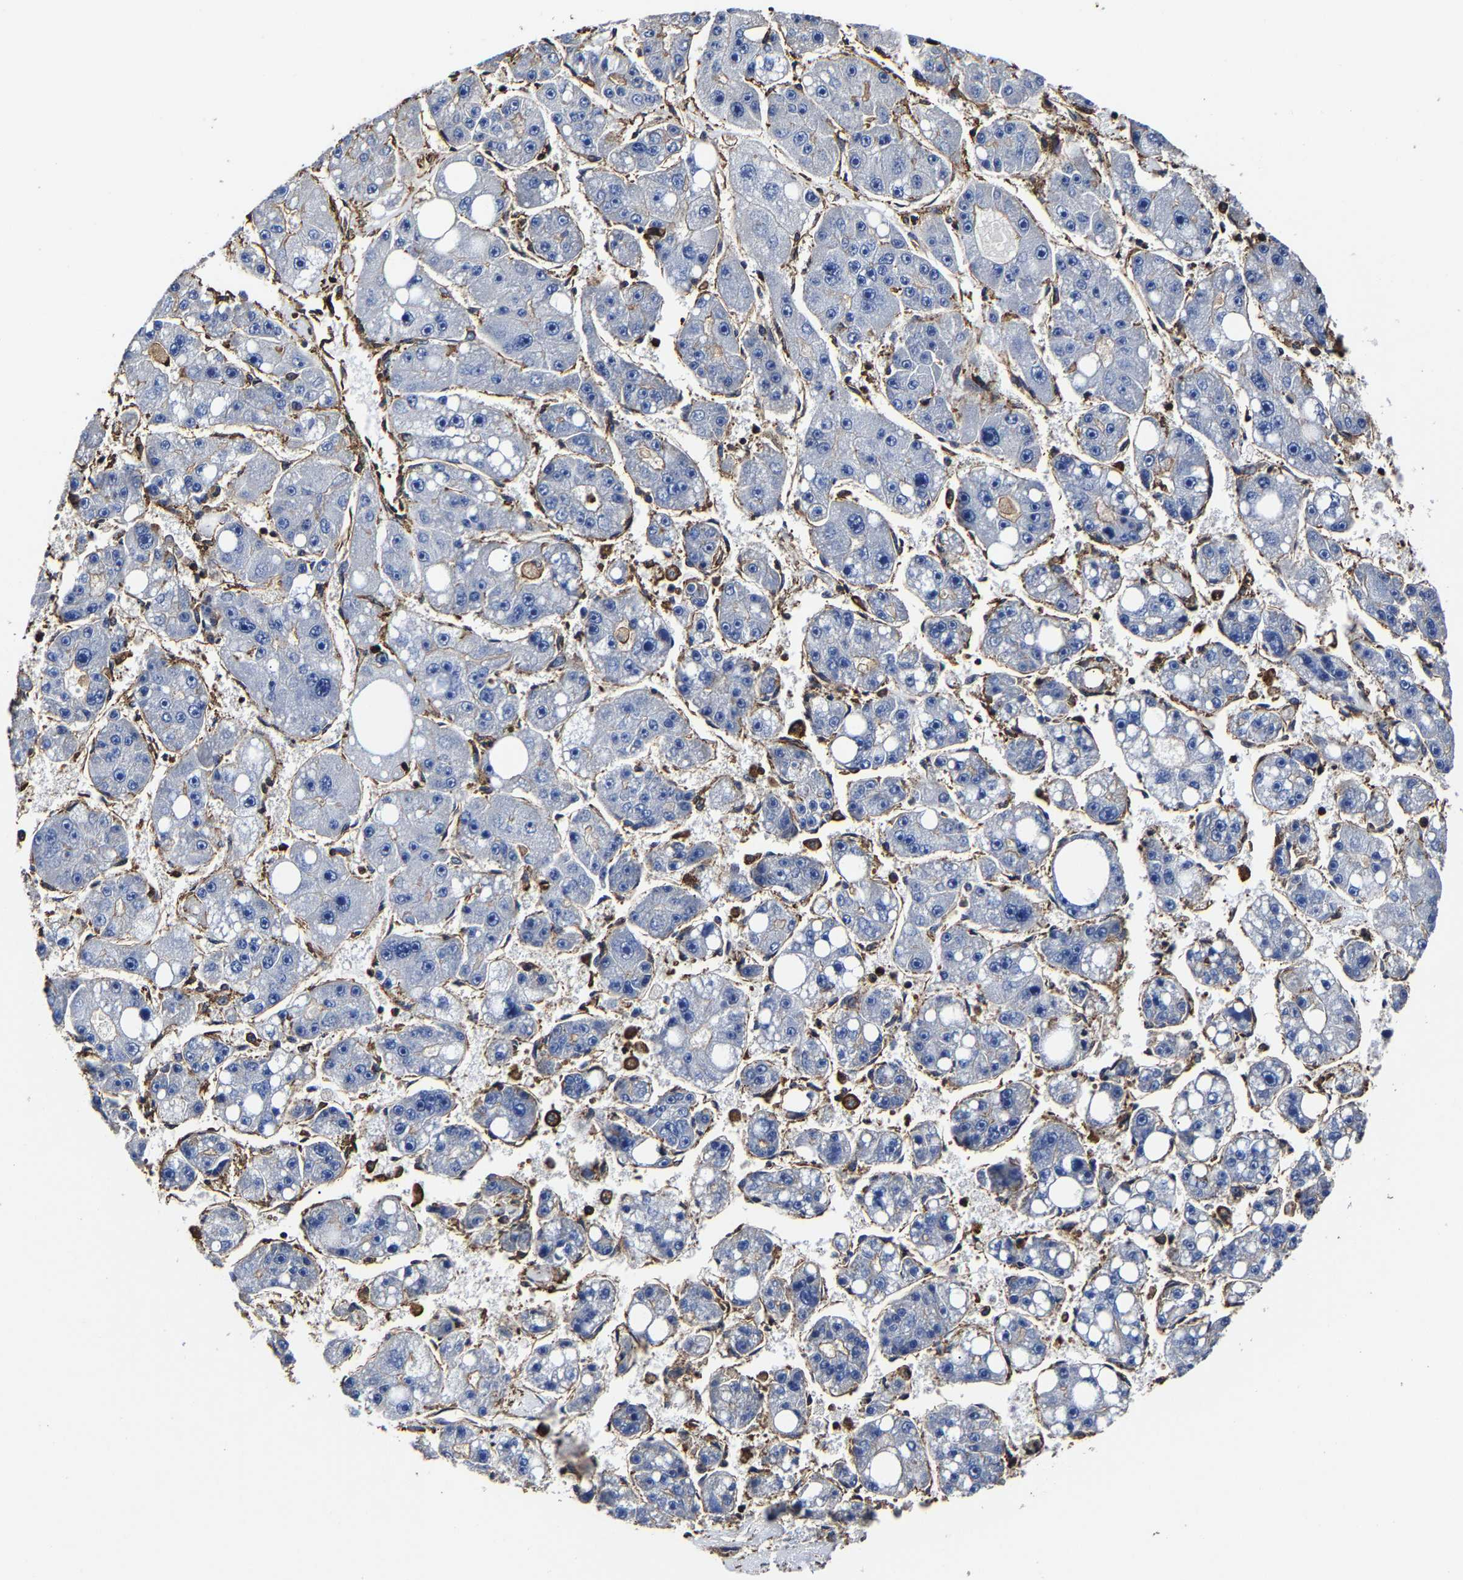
{"staining": {"intensity": "negative", "quantity": "none", "location": "none"}, "tissue": "liver cancer", "cell_type": "Tumor cells", "image_type": "cancer", "snomed": [{"axis": "morphology", "description": "Carcinoma, Hepatocellular, NOS"}, {"axis": "topography", "description": "Liver"}], "caption": "The image demonstrates no staining of tumor cells in liver cancer (hepatocellular carcinoma).", "gene": "SSH3", "patient": {"sex": "female", "age": 61}}